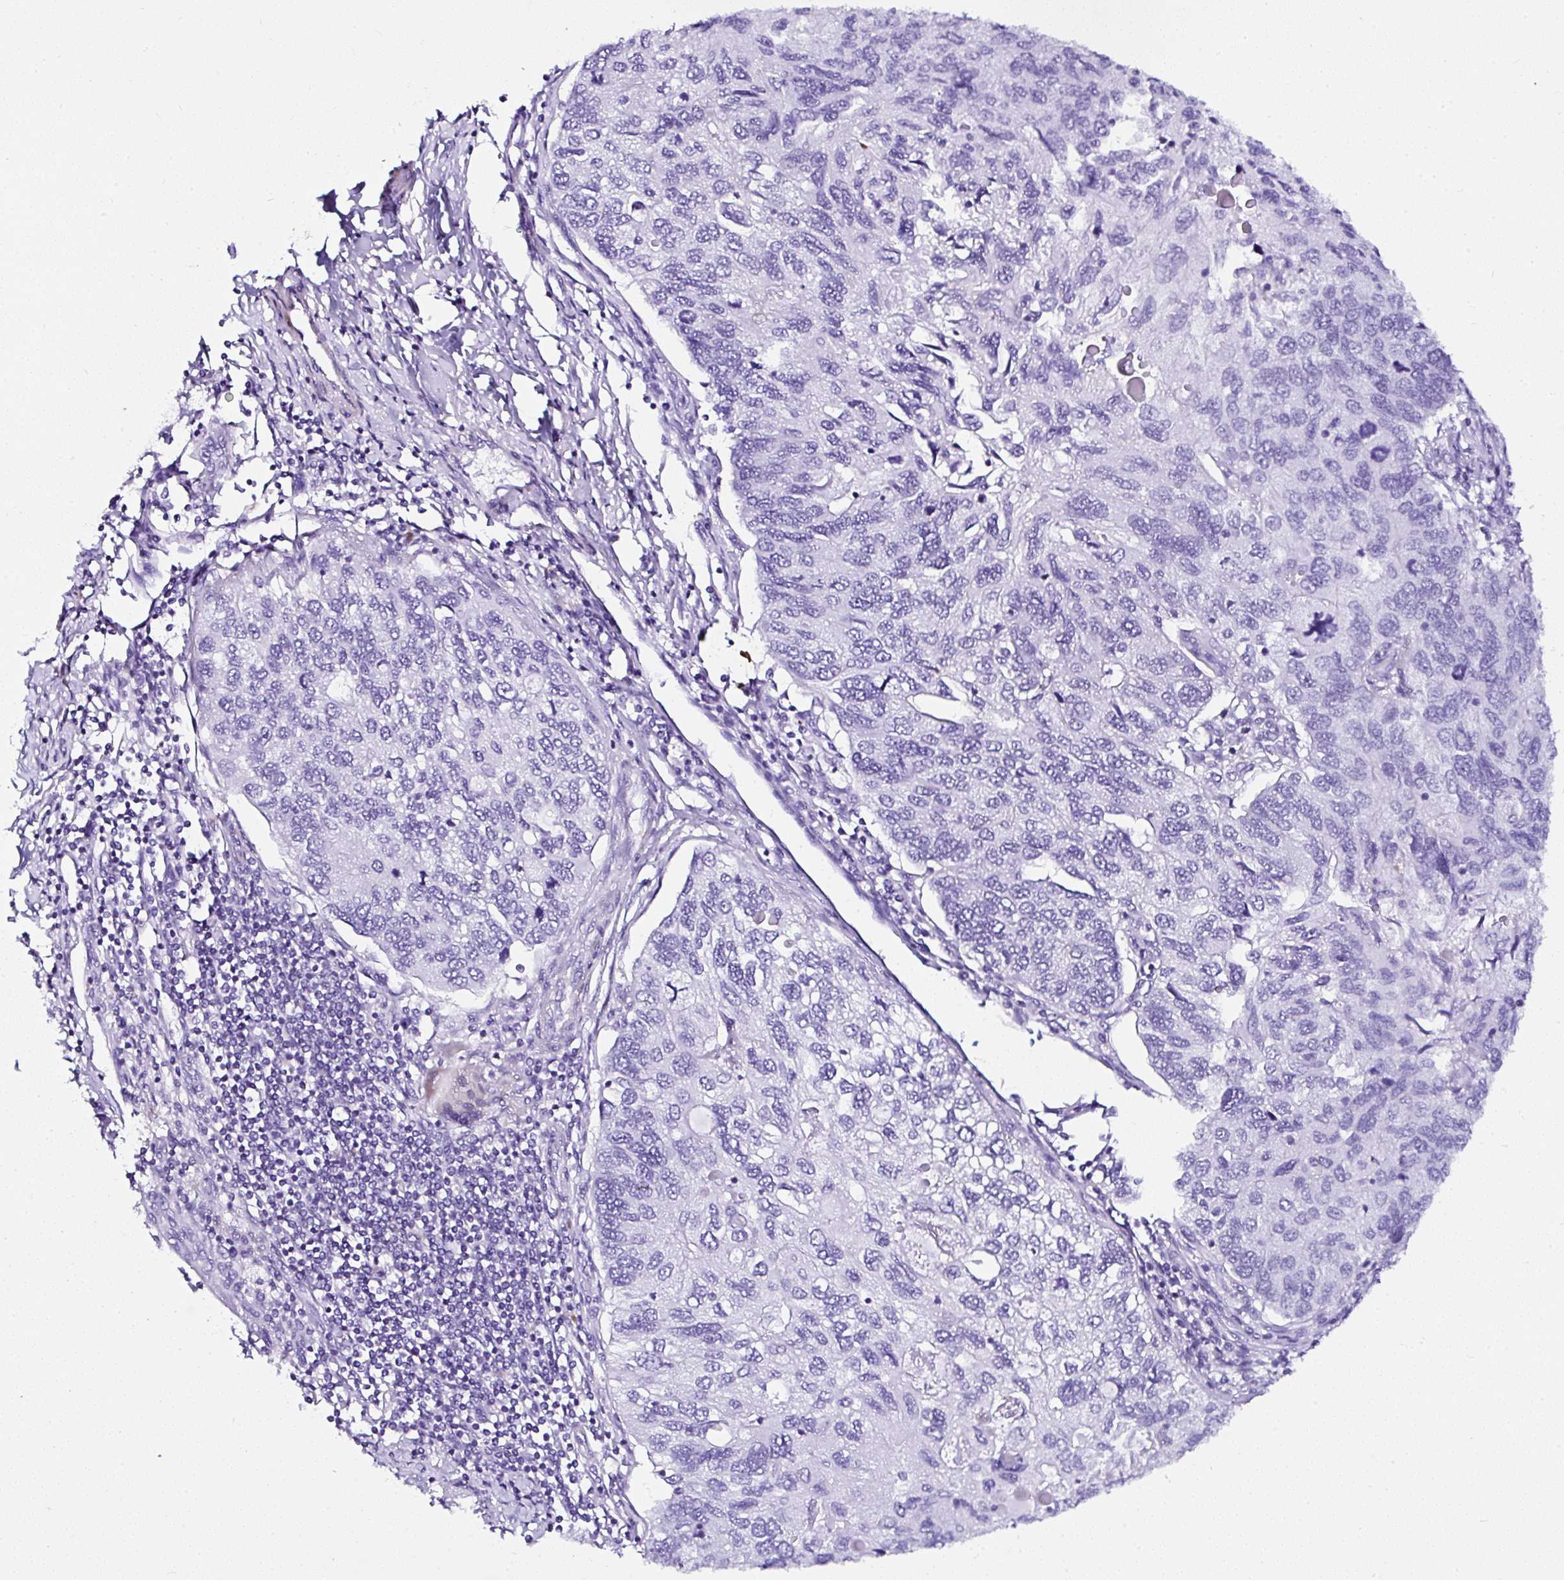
{"staining": {"intensity": "negative", "quantity": "none", "location": "none"}, "tissue": "endometrial cancer", "cell_type": "Tumor cells", "image_type": "cancer", "snomed": [{"axis": "morphology", "description": "Carcinoma, NOS"}, {"axis": "topography", "description": "Uterus"}], "caption": "Immunohistochemistry (IHC) of human endometrial carcinoma demonstrates no positivity in tumor cells.", "gene": "DEPDC5", "patient": {"sex": "female", "age": 76}}